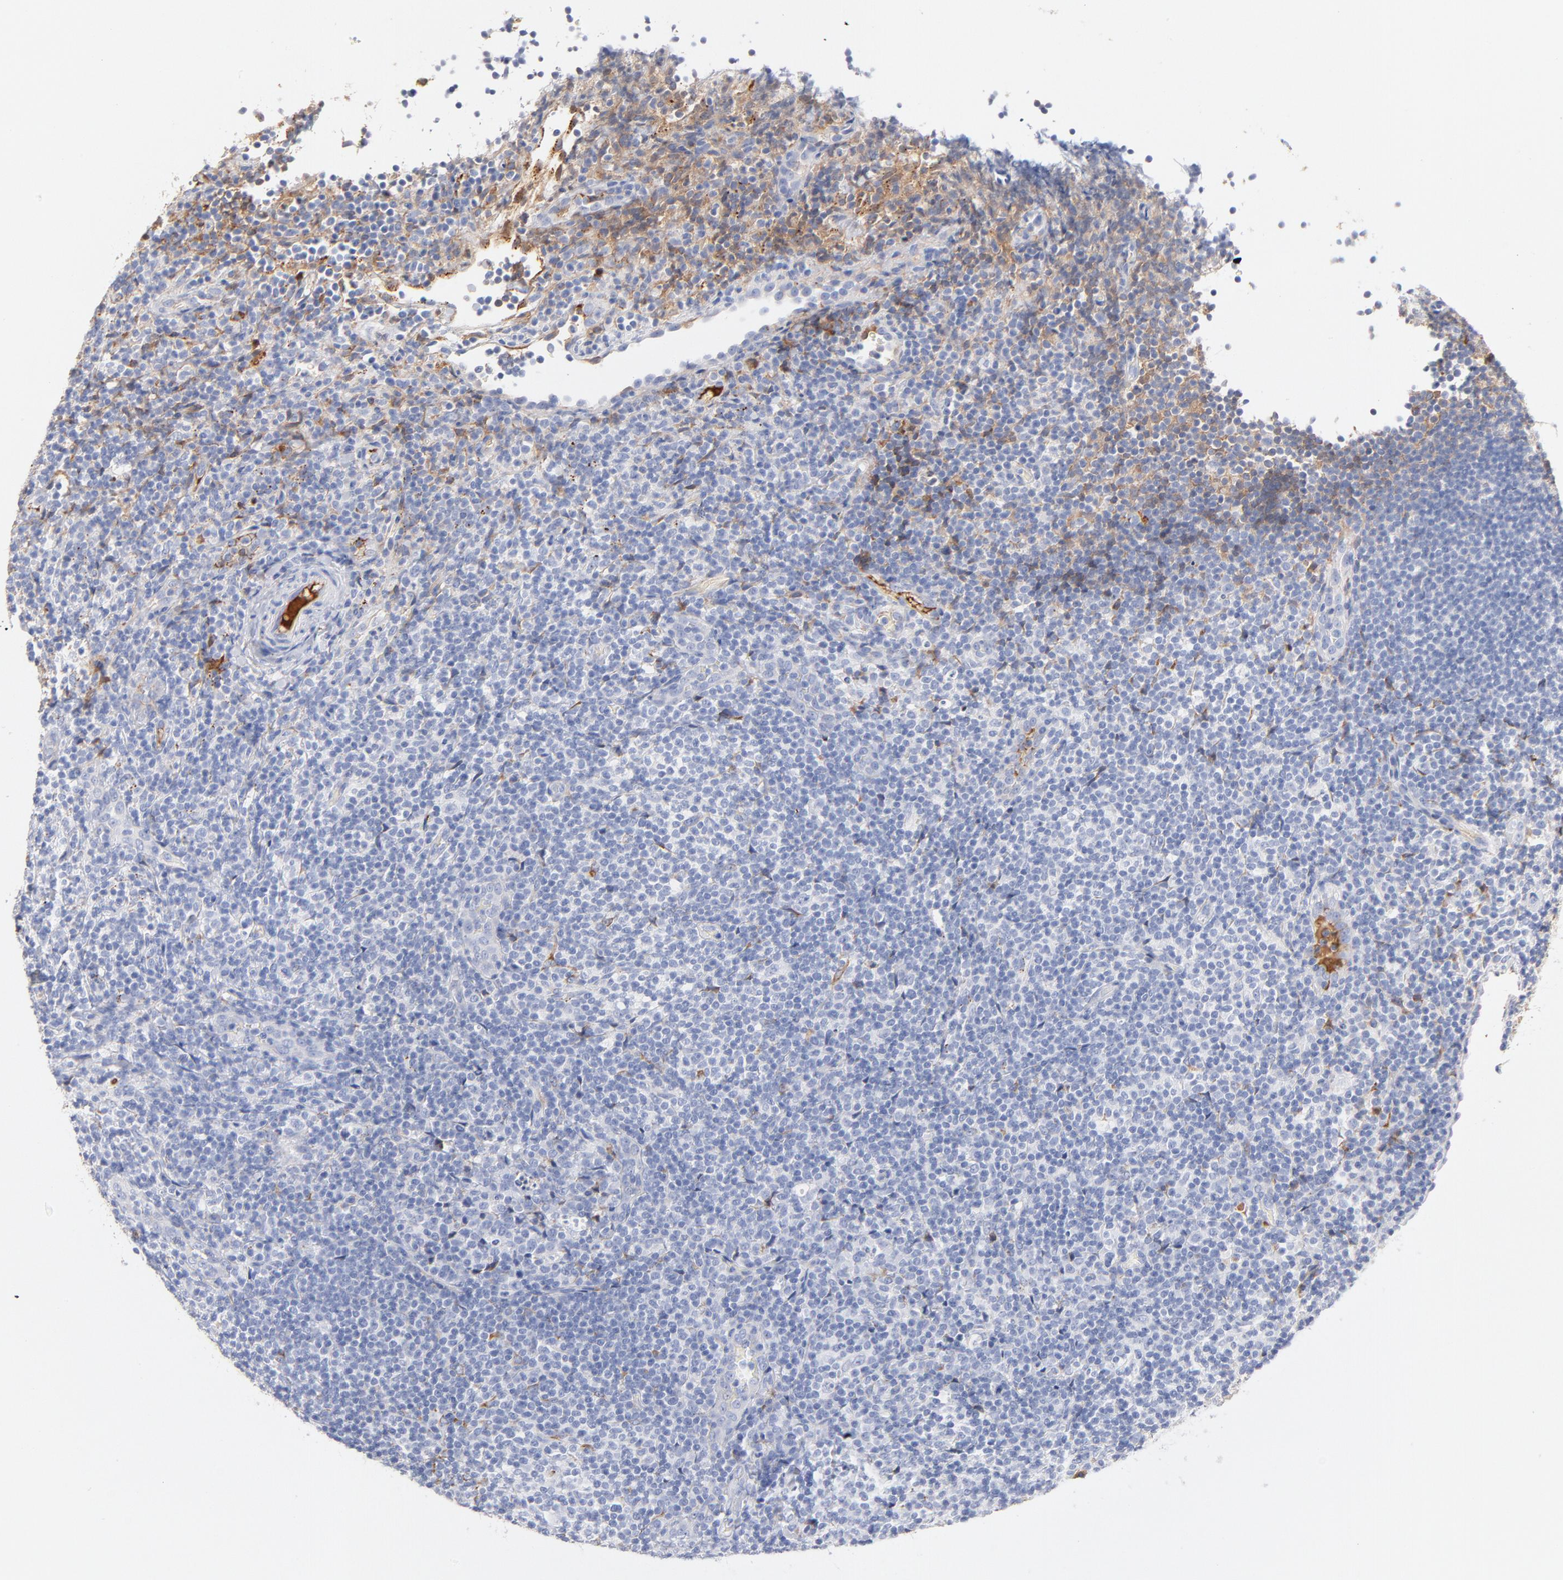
{"staining": {"intensity": "negative", "quantity": "none", "location": "none"}, "tissue": "lymphoma", "cell_type": "Tumor cells", "image_type": "cancer", "snomed": [{"axis": "morphology", "description": "Malignant lymphoma, non-Hodgkin's type, Low grade"}, {"axis": "topography", "description": "Lymph node"}], "caption": "Malignant lymphoma, non-Hodgkin's type (low-grade) stained for a protein using IHC reveals no staining tumor cells.", "gene": "C3", "patient": {"sex": "female", "age": 76}}